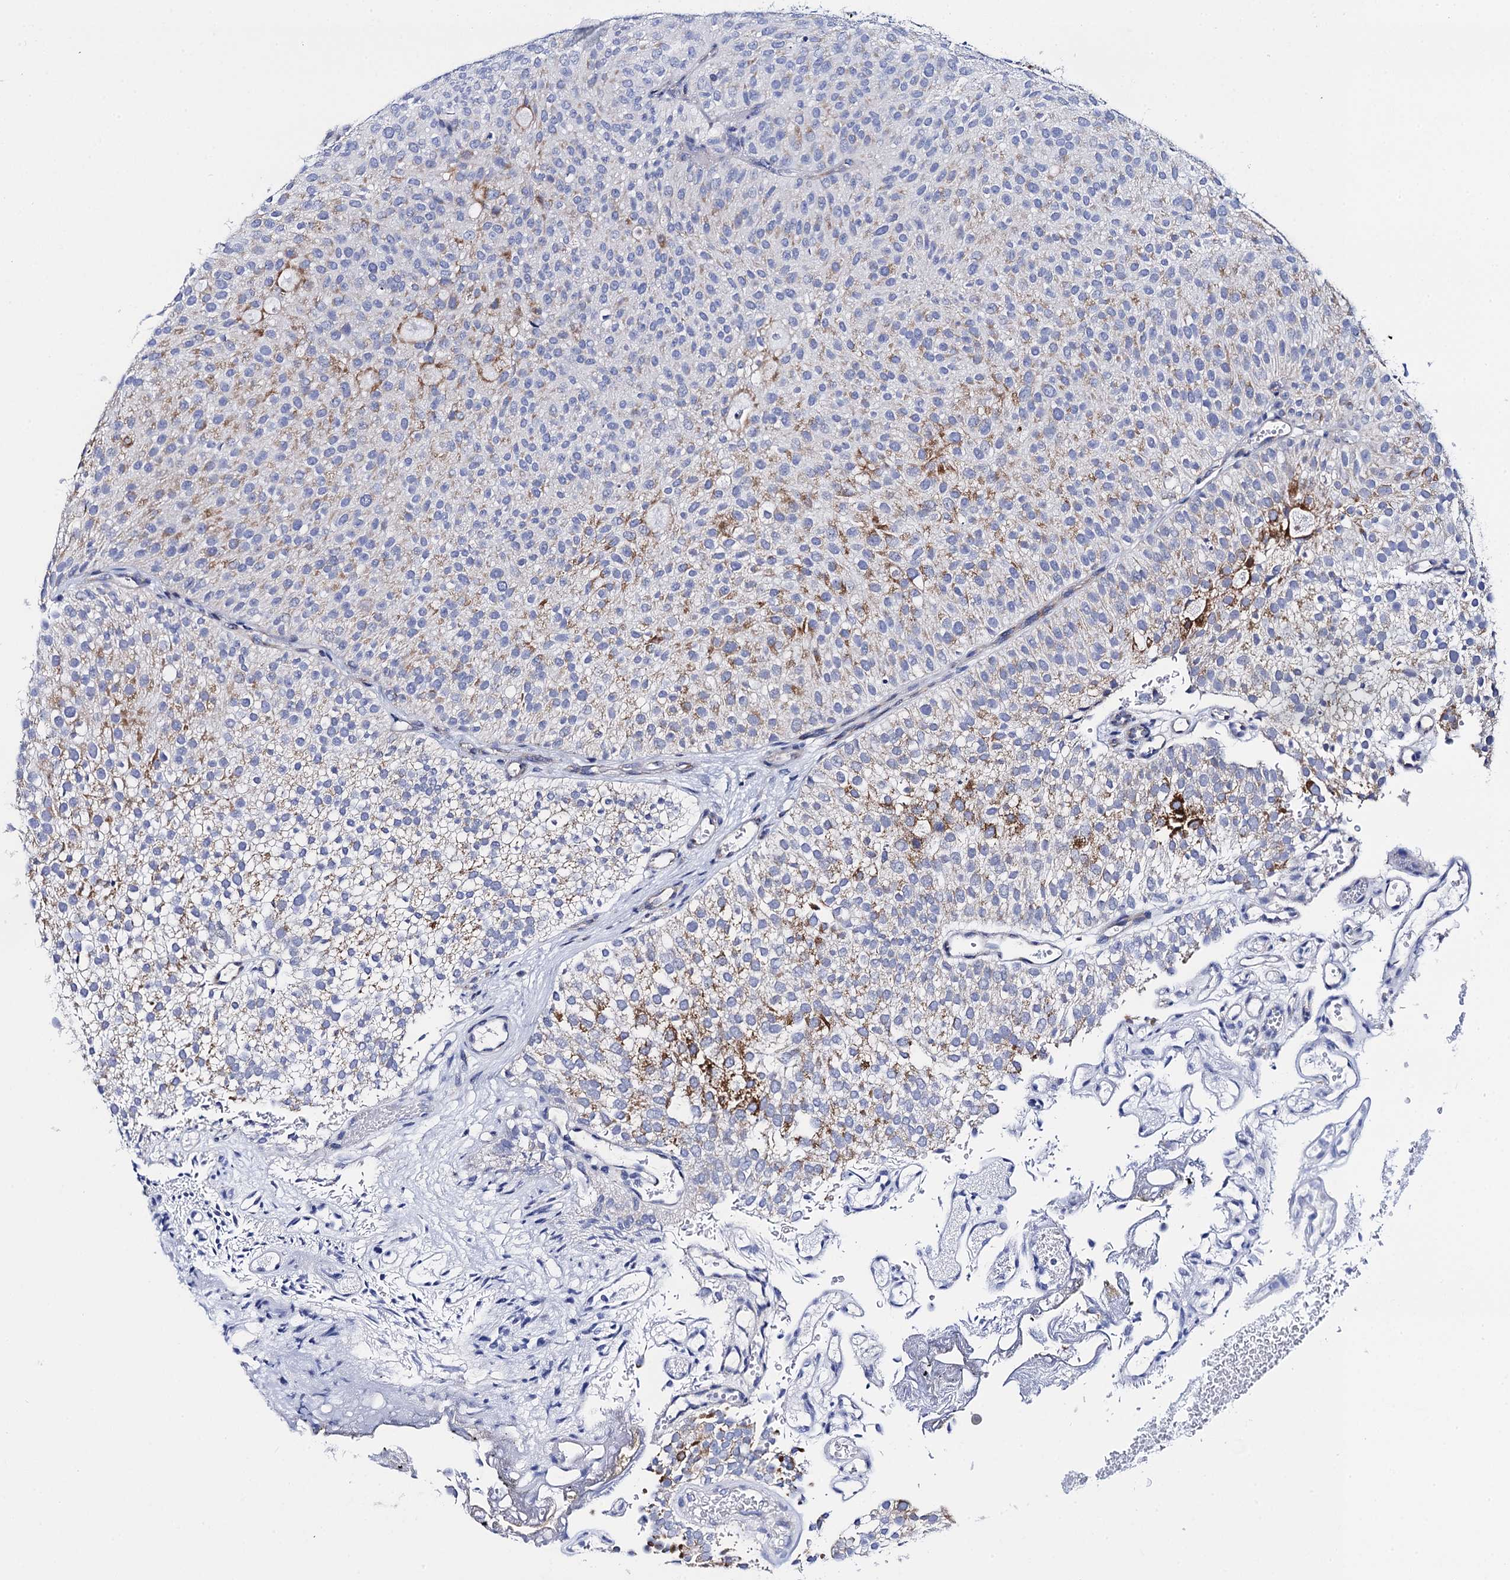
{"staining": {"intensity": "moderate", "quantity": "<25%", "location": "cytoplasmic/membranous"}, "tissue": "urothelial cancer", "cell_type": "Tumor cells", "image_type": "cancer", "snomed": [{"axis": "morphology", "description": "Urothelial carcinoma, Low grade"}, {"axis": "topography", "description": "Urinary bladder"}], "caption": "This photomicrograph displays urothelial cancer stained with immunohistochemistry to label a protein in brown. The cytoplasmic/membranous of tumor cells show moderate positivity for the protein. Nuclei are counter-stained blue.", "gene": "ACADSB", "patient": {"sex": "male", "age": 78}}